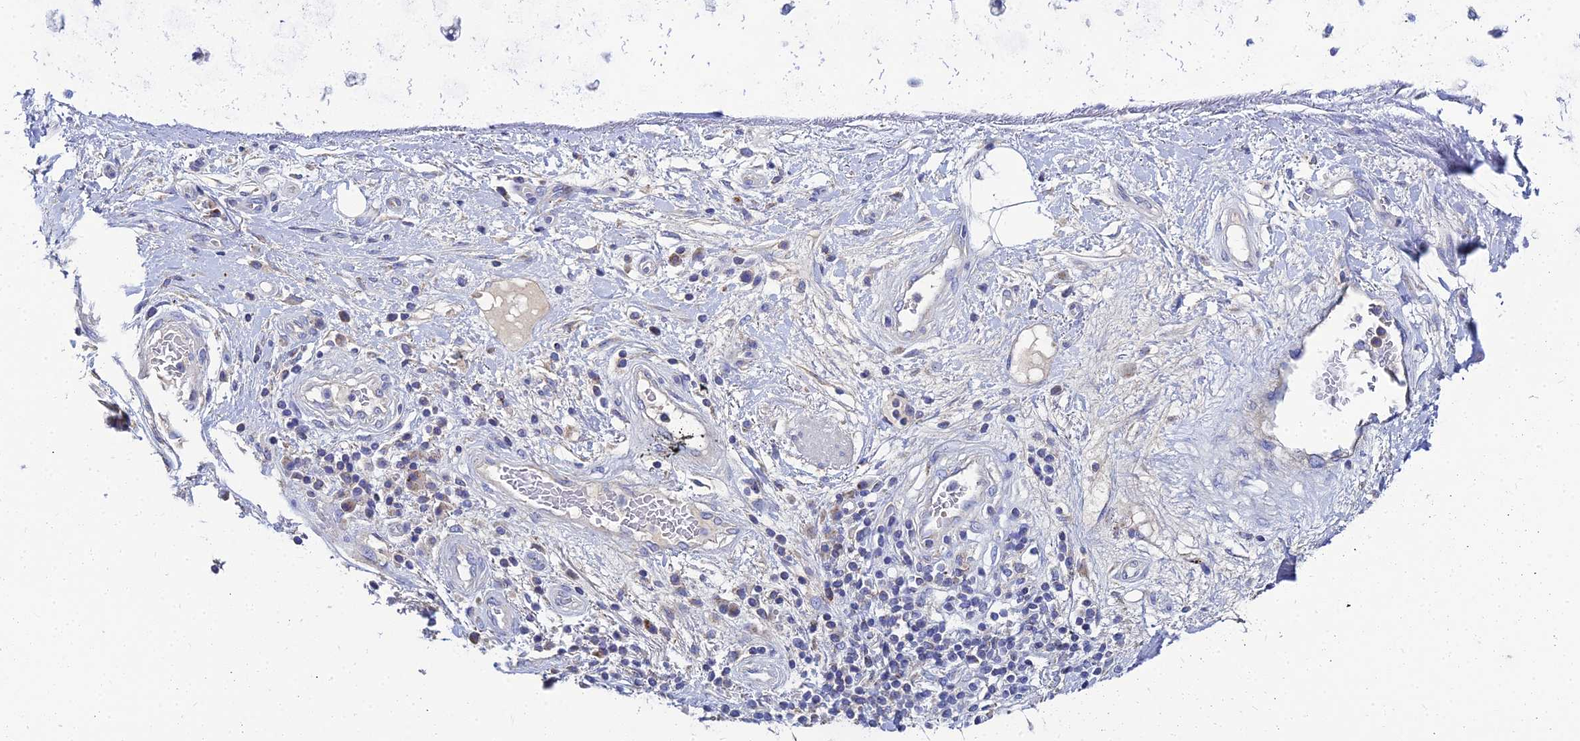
{"staining": {"intensity": "negative", "quantity": "none", "location": "none"}, "tissue": "soft tissue", "cell_type": "Chondrocytes", "image_type": "normal", "snomed": [{"axis": "morphology", "description": "Normal tissue, NOS"}, {"axis": "morphology", "description": "Squamous cell carcinoma, NOS"}, {"axis": "topography", "description": "Bronchus"}, {"axis": "topography", "description": "Lung"}], "caption": "The IHC image has no significant expression in chondrocytes of soft tissue.", "gene": "NPY", "patient": {"sex": "male", "age": 64}}